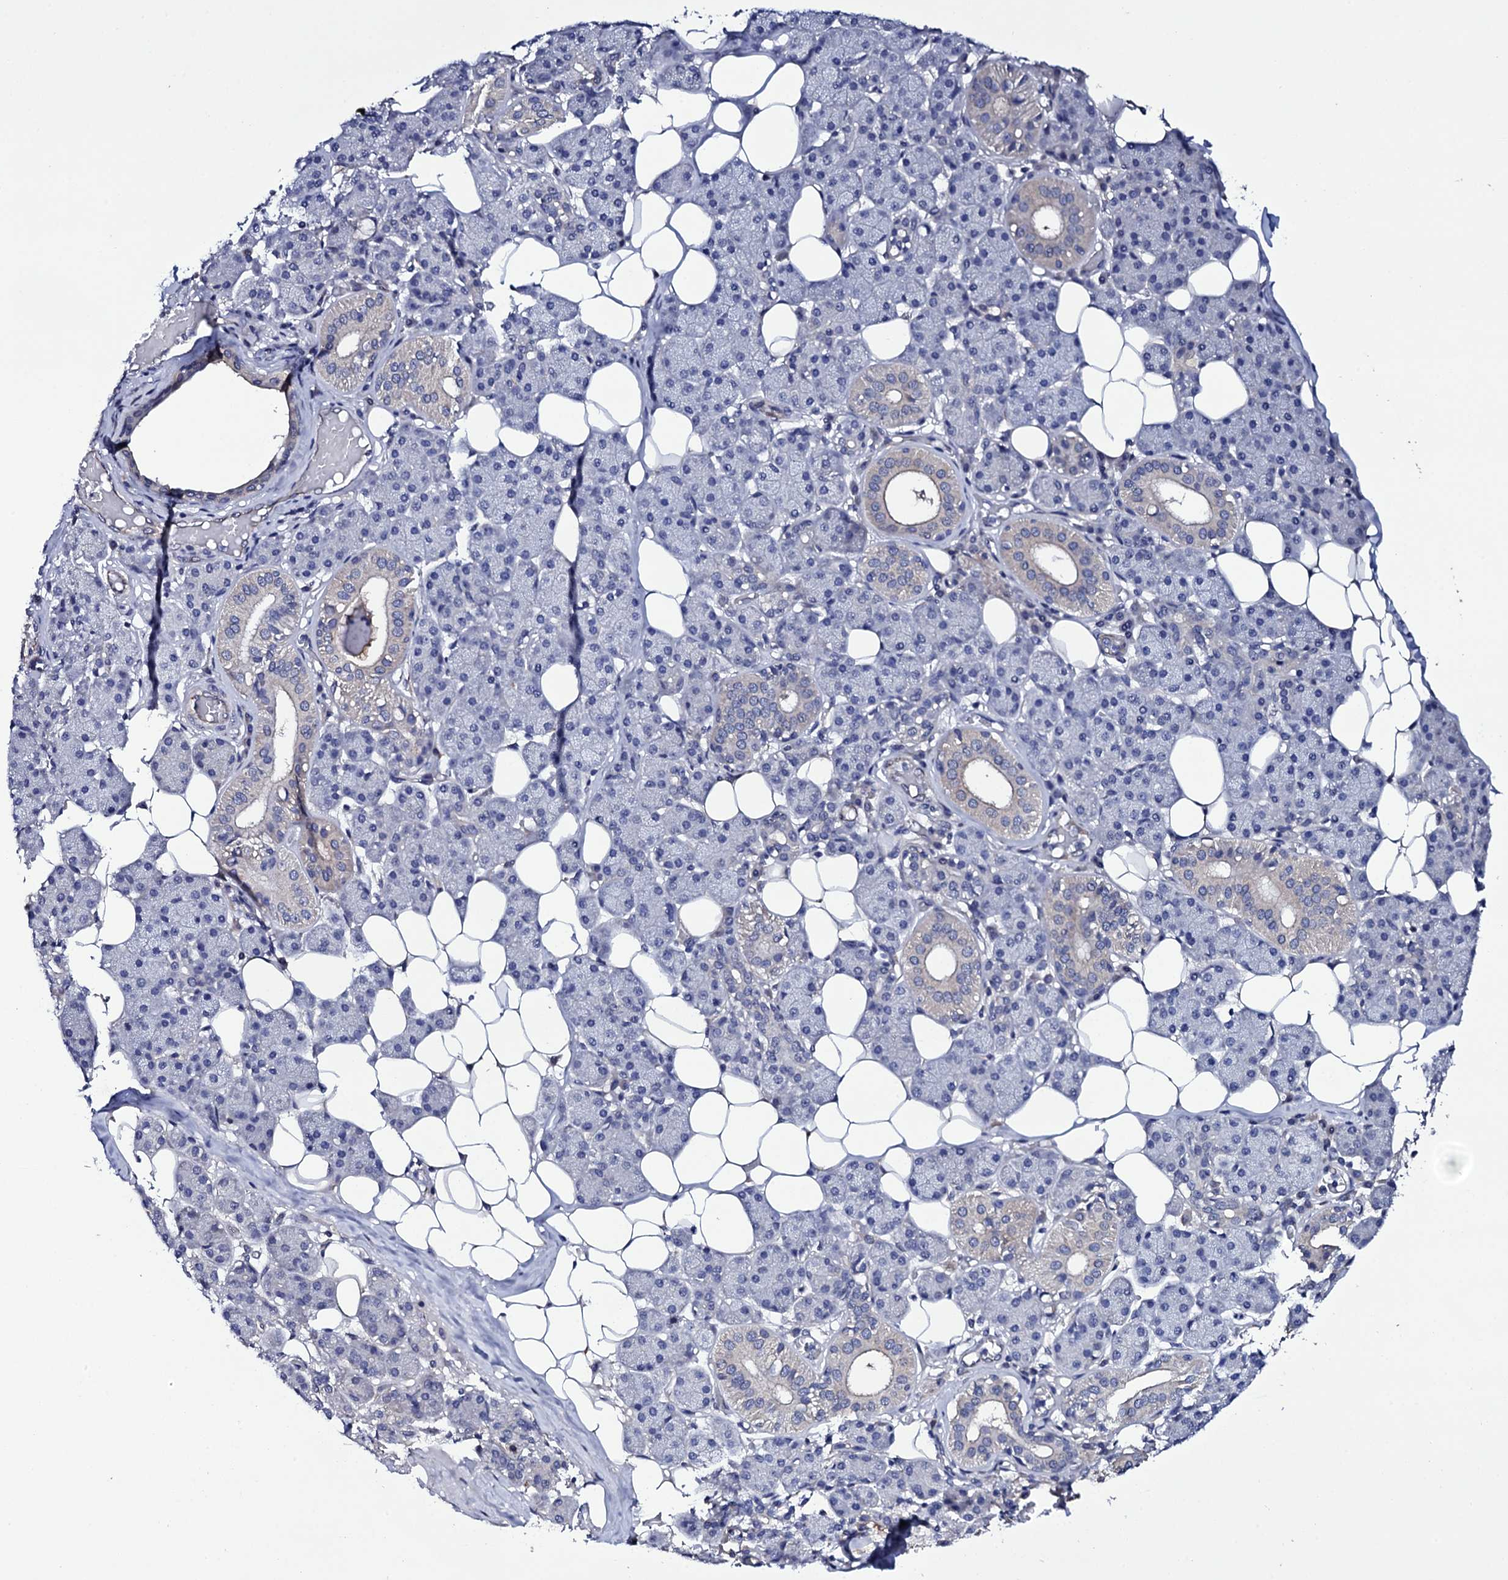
{"staining": {"intensity": "negative", "quantity": "none", "location": "none"}, "tissue": "salivary gland", "cell_type": "Glandular cells", "image_type": "normal", "snomed": [{"axis": "morphology", "description": "Normal tissue, NOS"}, {"axis": "topography", "description": "Salivary gland"}], "caption": "DAB (3,3'-diaminobenzidine) immunohistochemical staining of normal human salivary gland reveals no significant positivity in glandular cells.", "gene": "BCL2L14", "patient": {"sex": "female", "age": 33}}